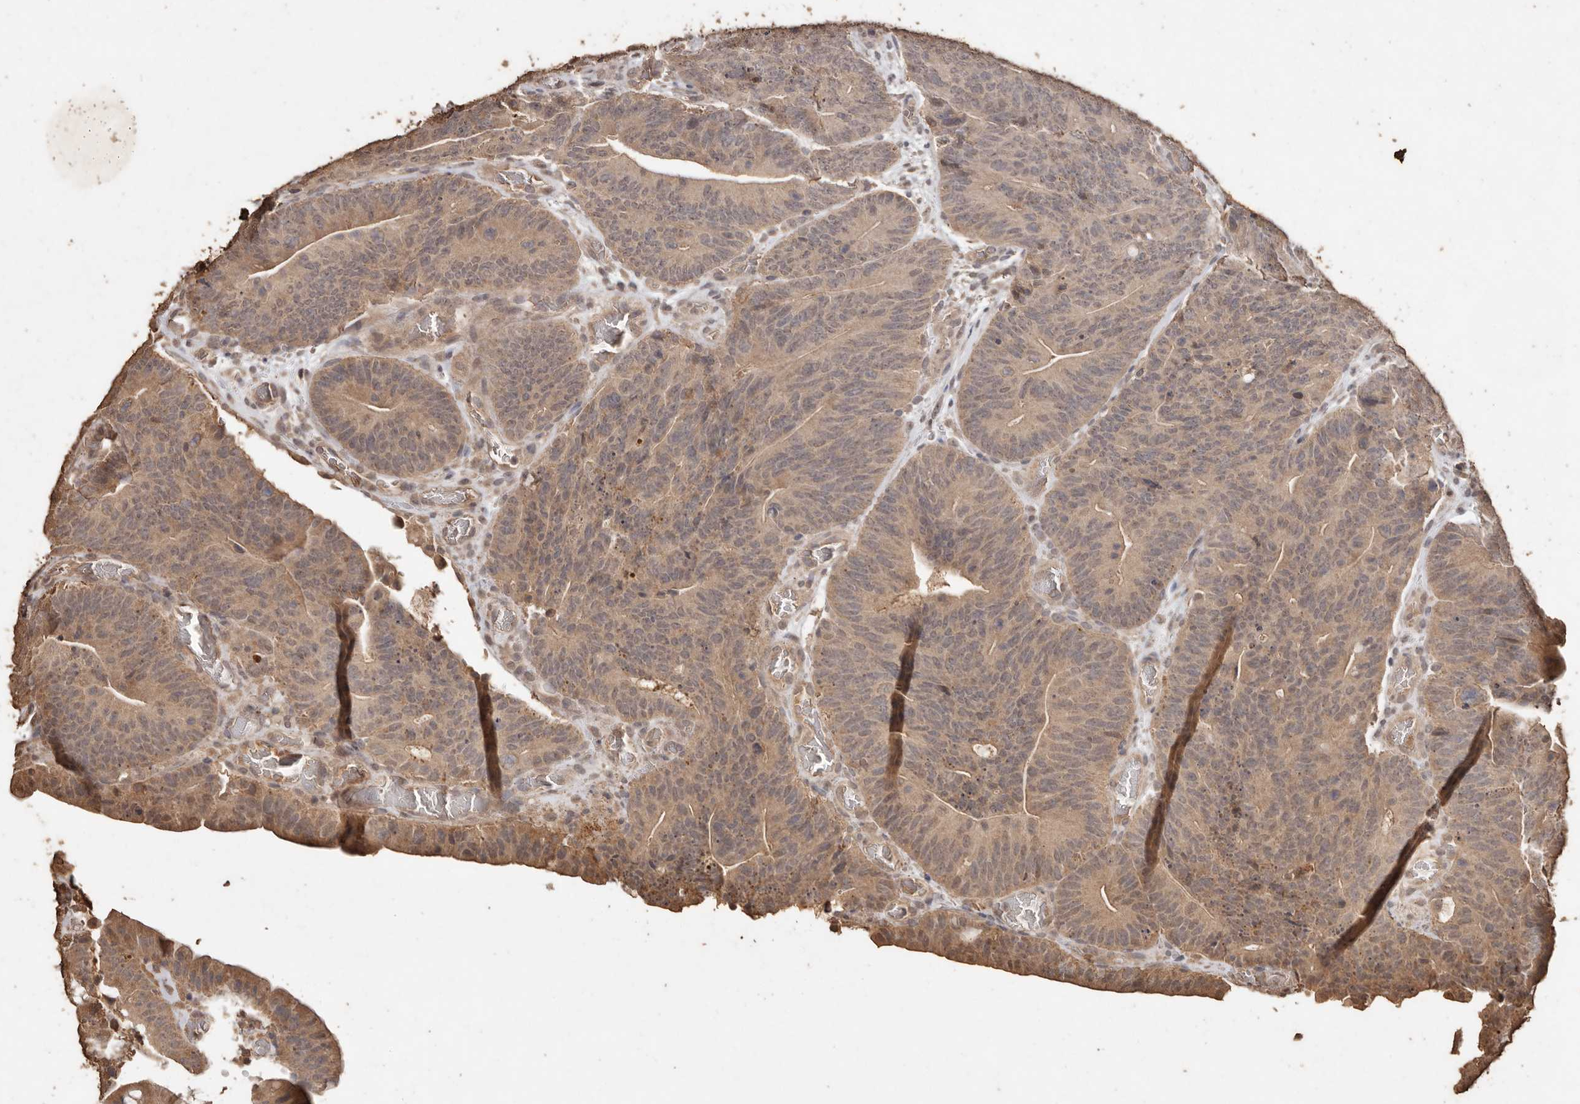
{"staining": {"intensity": "moderate", "quantity": ">75%", "location": "cytoplasmic/membranous"}, "tissue": "colorectal cancer", "cell_type": "Tumor cells", "image_type": "cancer", "snomed": [{"axis": "morphology", "description": "Normal tissue, NOS"}, {"axis": "topography", "description": "Colon"}], "caption": "Protein staining demonstrates moderate cytoplasmic/membranous positivity in about >75% of tumor cells in colorectal cancer.", "gene": "PKDCC", "patient": {"sex": "female", "age": 82}}